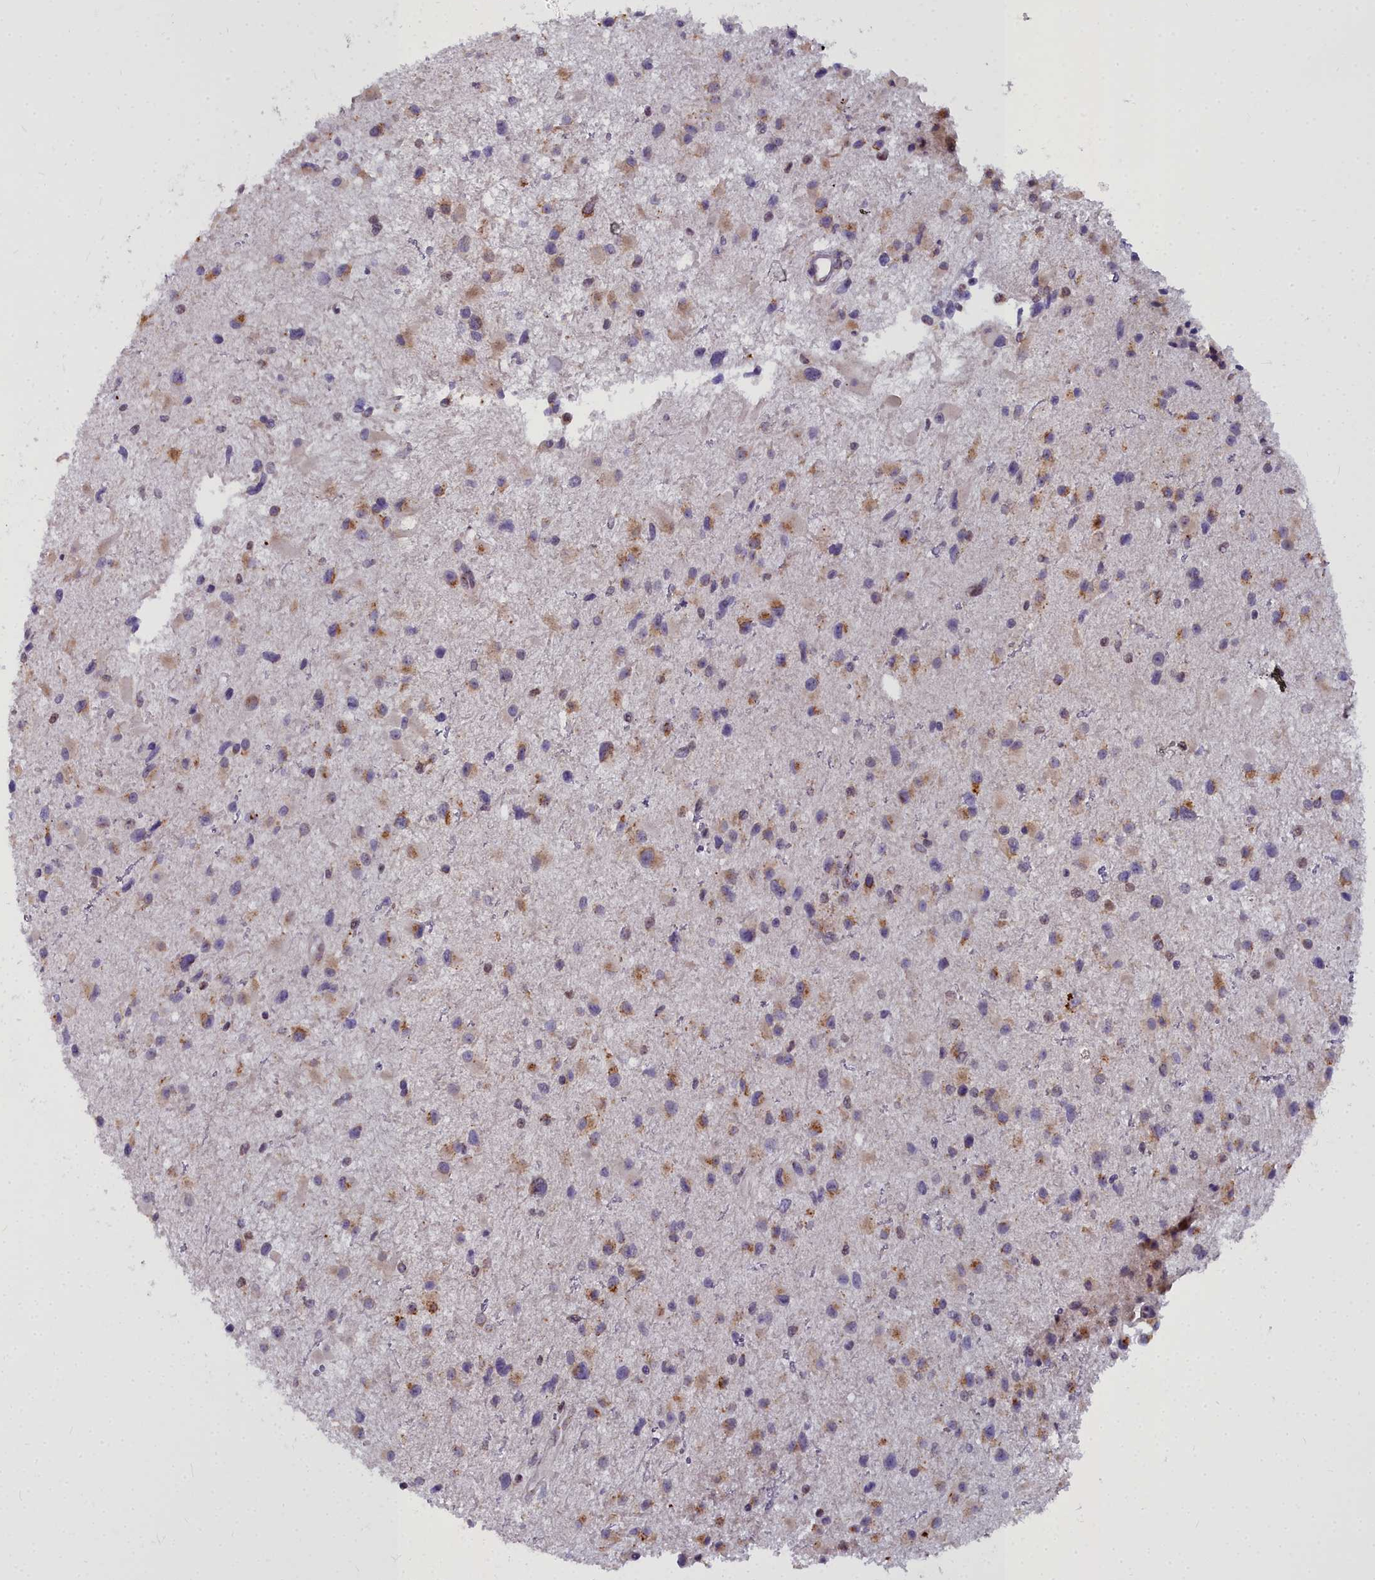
{"staining": {"intensity": "moderate", "quantity": "<25%", "location": "cytoplasmic/membranous"}, "tissue": "glioma", "cell_type": "Tumor cells", "image_type": "cancer", "snomed": [{"axis": "morphology", "description": "Glioma, malignant, Low grade"}, {"axis": "topography", "description": "Brain"}], "caption": "Immunohistochemistry (IHC) photomicrograph of neoplastic tissue: glioma stained using IHC displays low levels of moderate protein expression localized specifically in the cytoplasmic/membranous of tumor cells, appearing as a cytoplasmic/membranous brown color.", "gene": "WDPCP", "patient": {"sex": "female", "age": 32}}